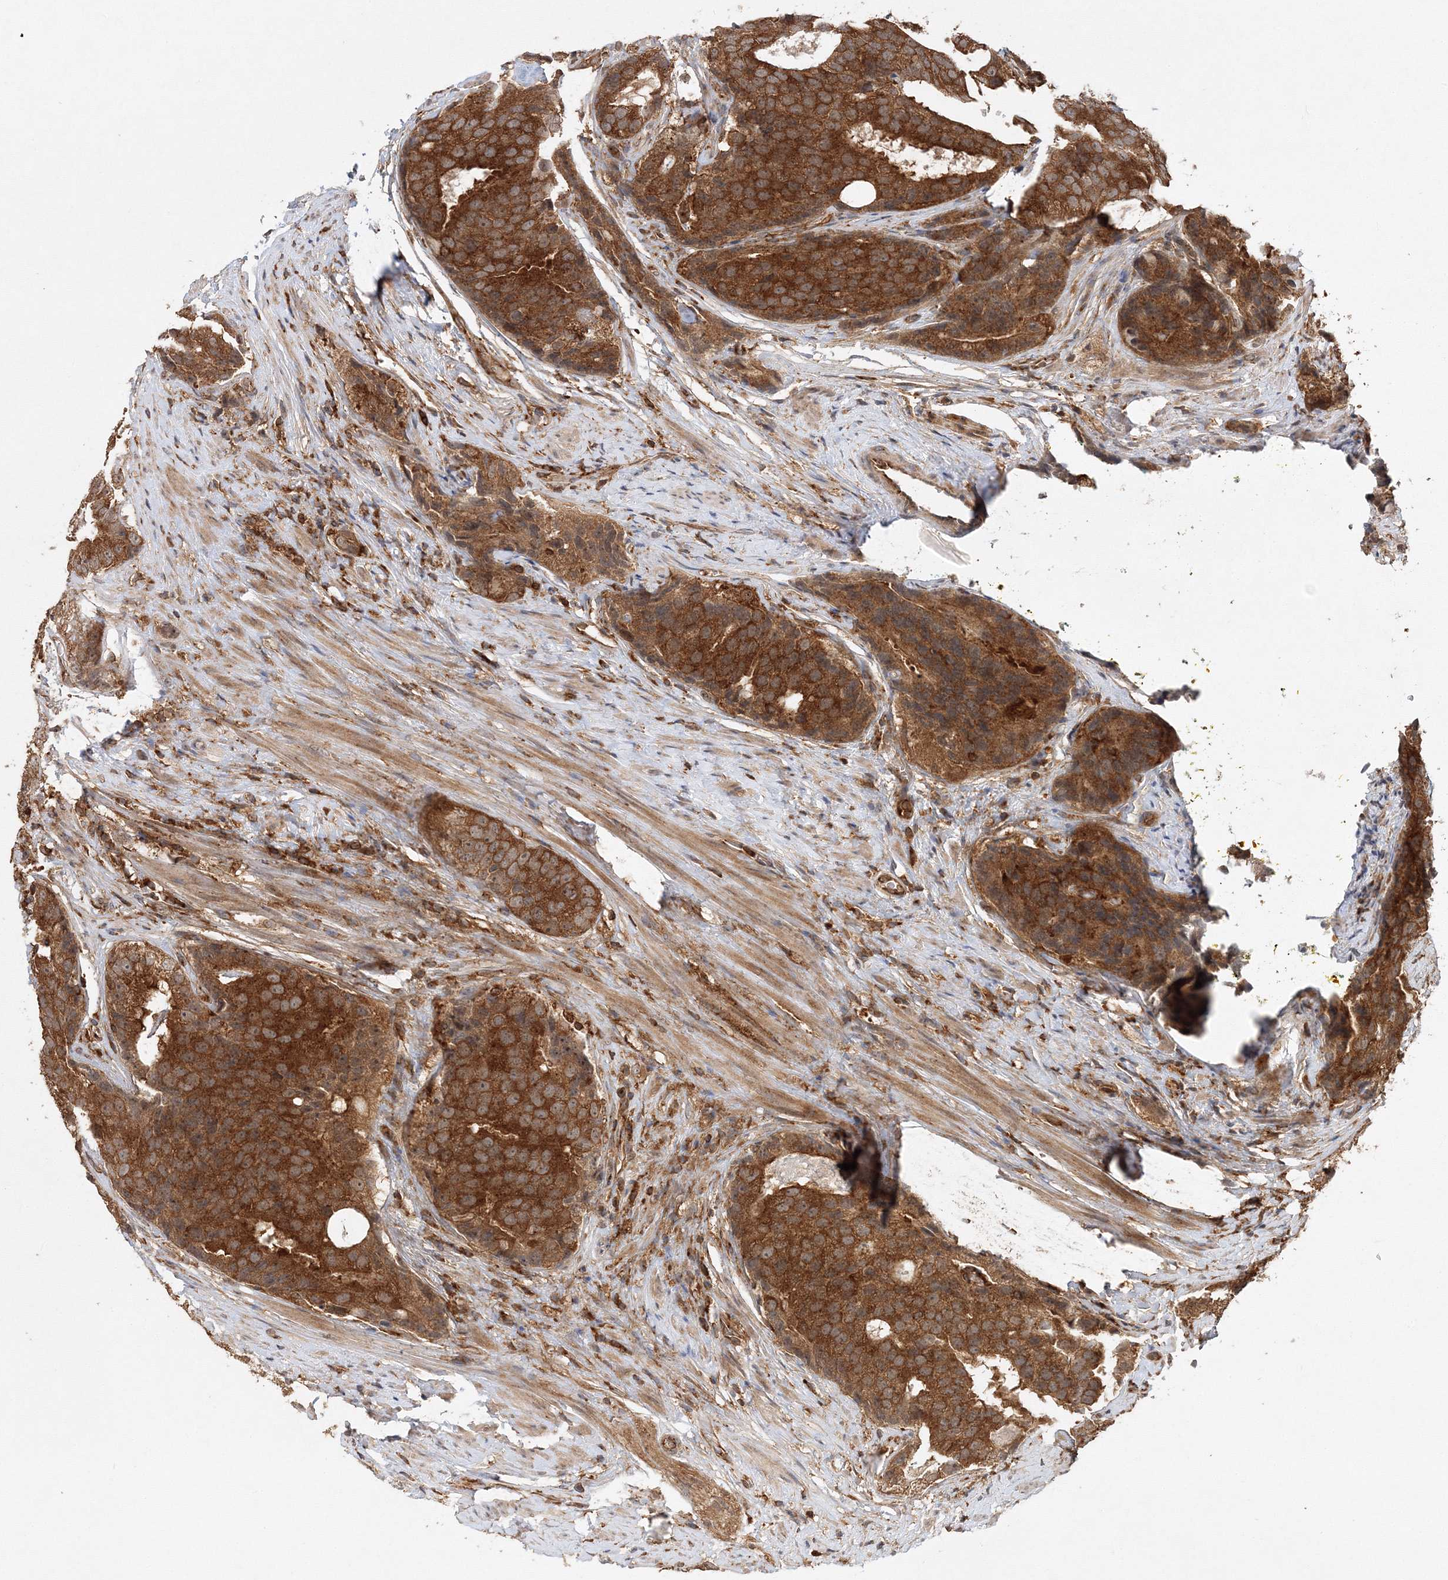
{"staining": {"intensity": "strong", "quantity": ">75%", "location": "cytoplasmic/membranous"}, "tissue": "prostate cancer", "cell_type": "Tumor cells", "image_type": "cancer", "snomed": [{"axis": "morphology", "description": "Adenocarcinoma, High grade"}, {"axis": "topography", "description": "Prostate"}], "caption": "This histopathology image shows high-grade adenocarcinoma (prostate) stained with immunohistochemistry (IHC) to label a protein in brown. The cytoplasmic/membranous of tumor cells show strong positivity for the protein. Nuclei are counter-stained blue.", "gene": "WDR37", "patient": {"sex": "male", "age": 56}}